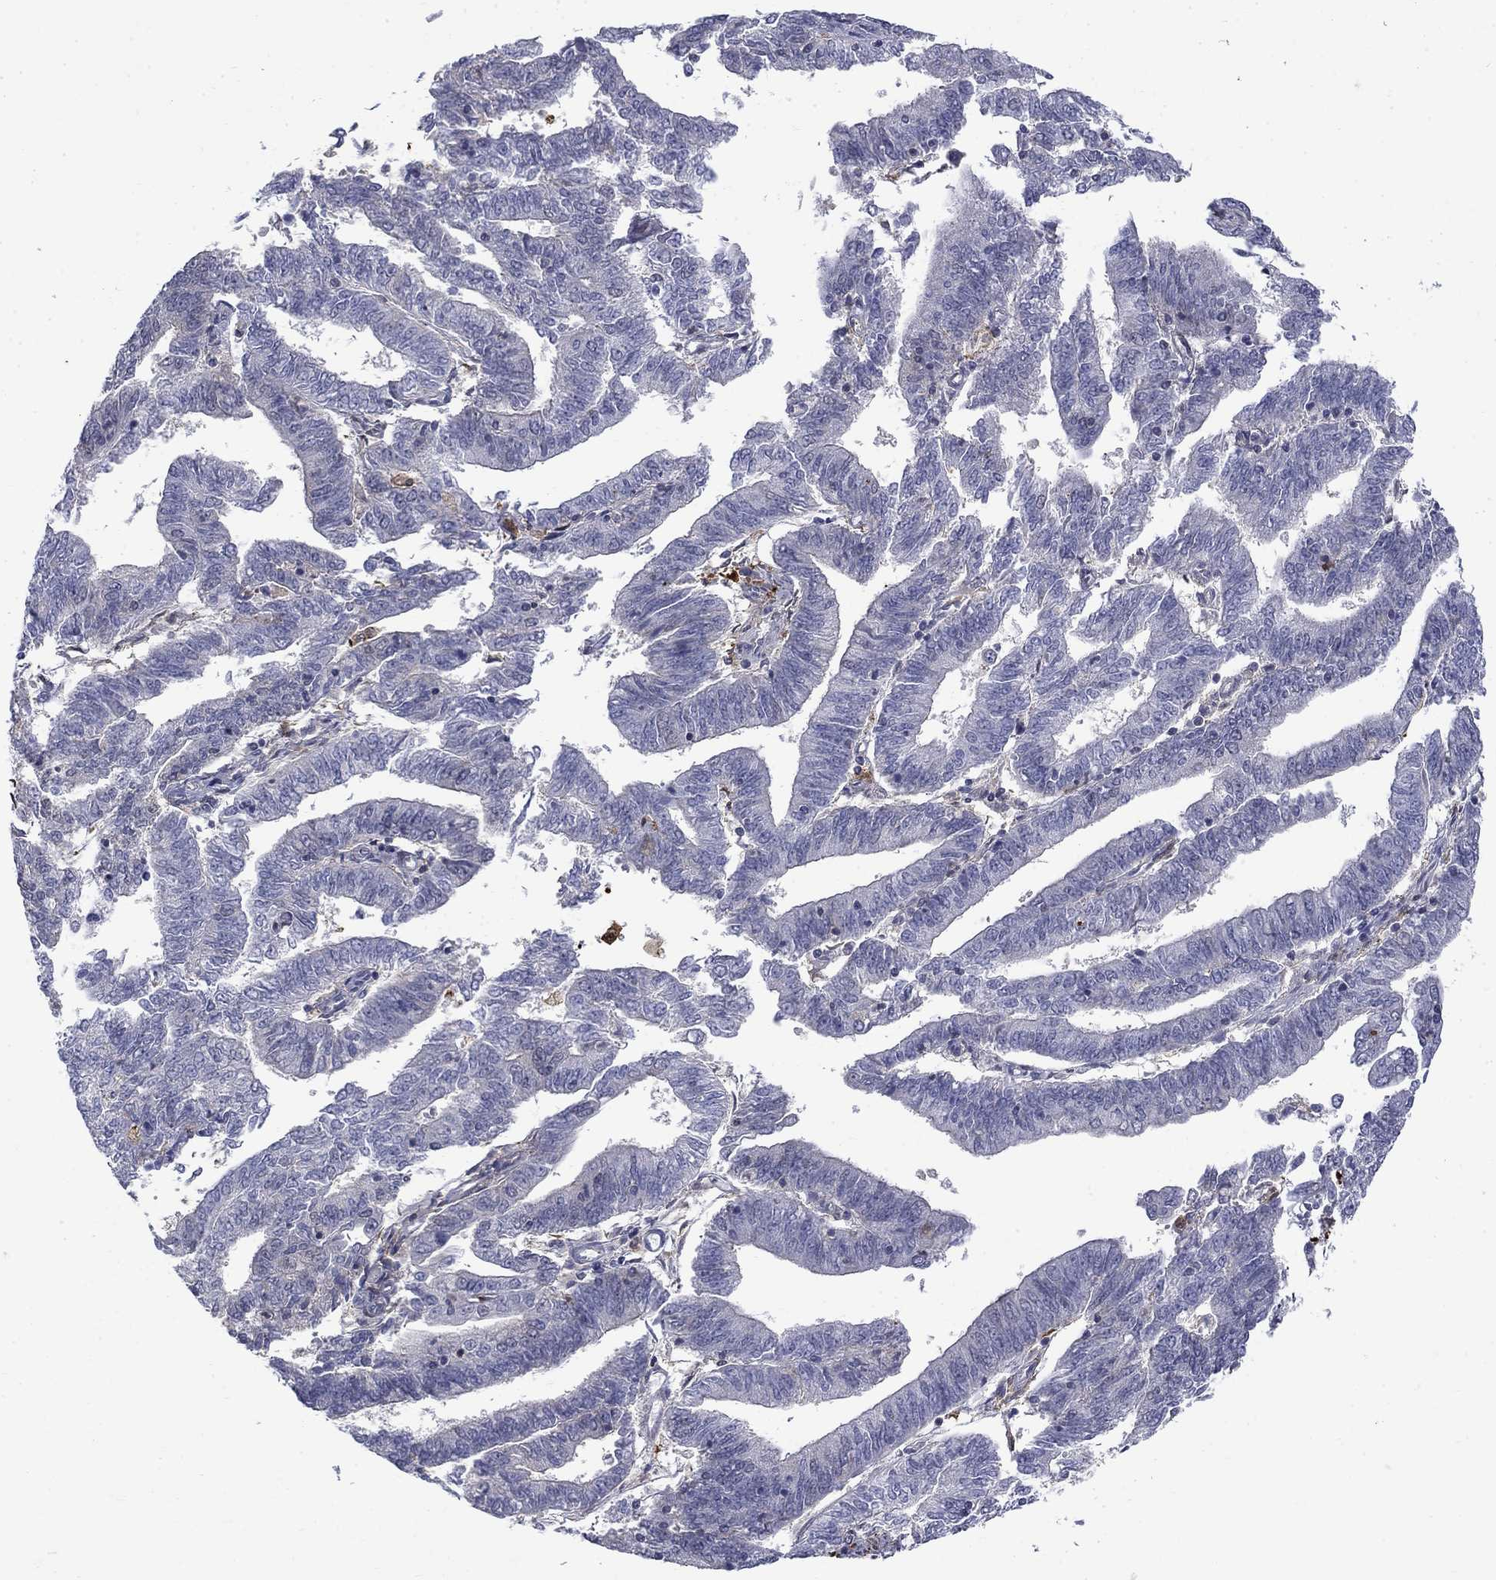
{"staining": {"intensity": "moderate", "quantity": "<25%", "location": "cytoplasmic/membranous,nuclear"}, "tissue": "endometrial cancer", "cell_type": "Tumor cells", "image_type": "cancer", "snomed": [{"axis": "morphology", "description": "Adenocarcinoma, NOS"}, {"axis": "topography", "description": "Endometrium"}], "caption": "Protein expression analysis of adenocarcinoma (endometrial) shows moderate cytoplasmic/membranous and nuclear staining in about <25% of tumor cells.", "gene": "PCBP3", "patient": {"sex": "female", "age": 82}}